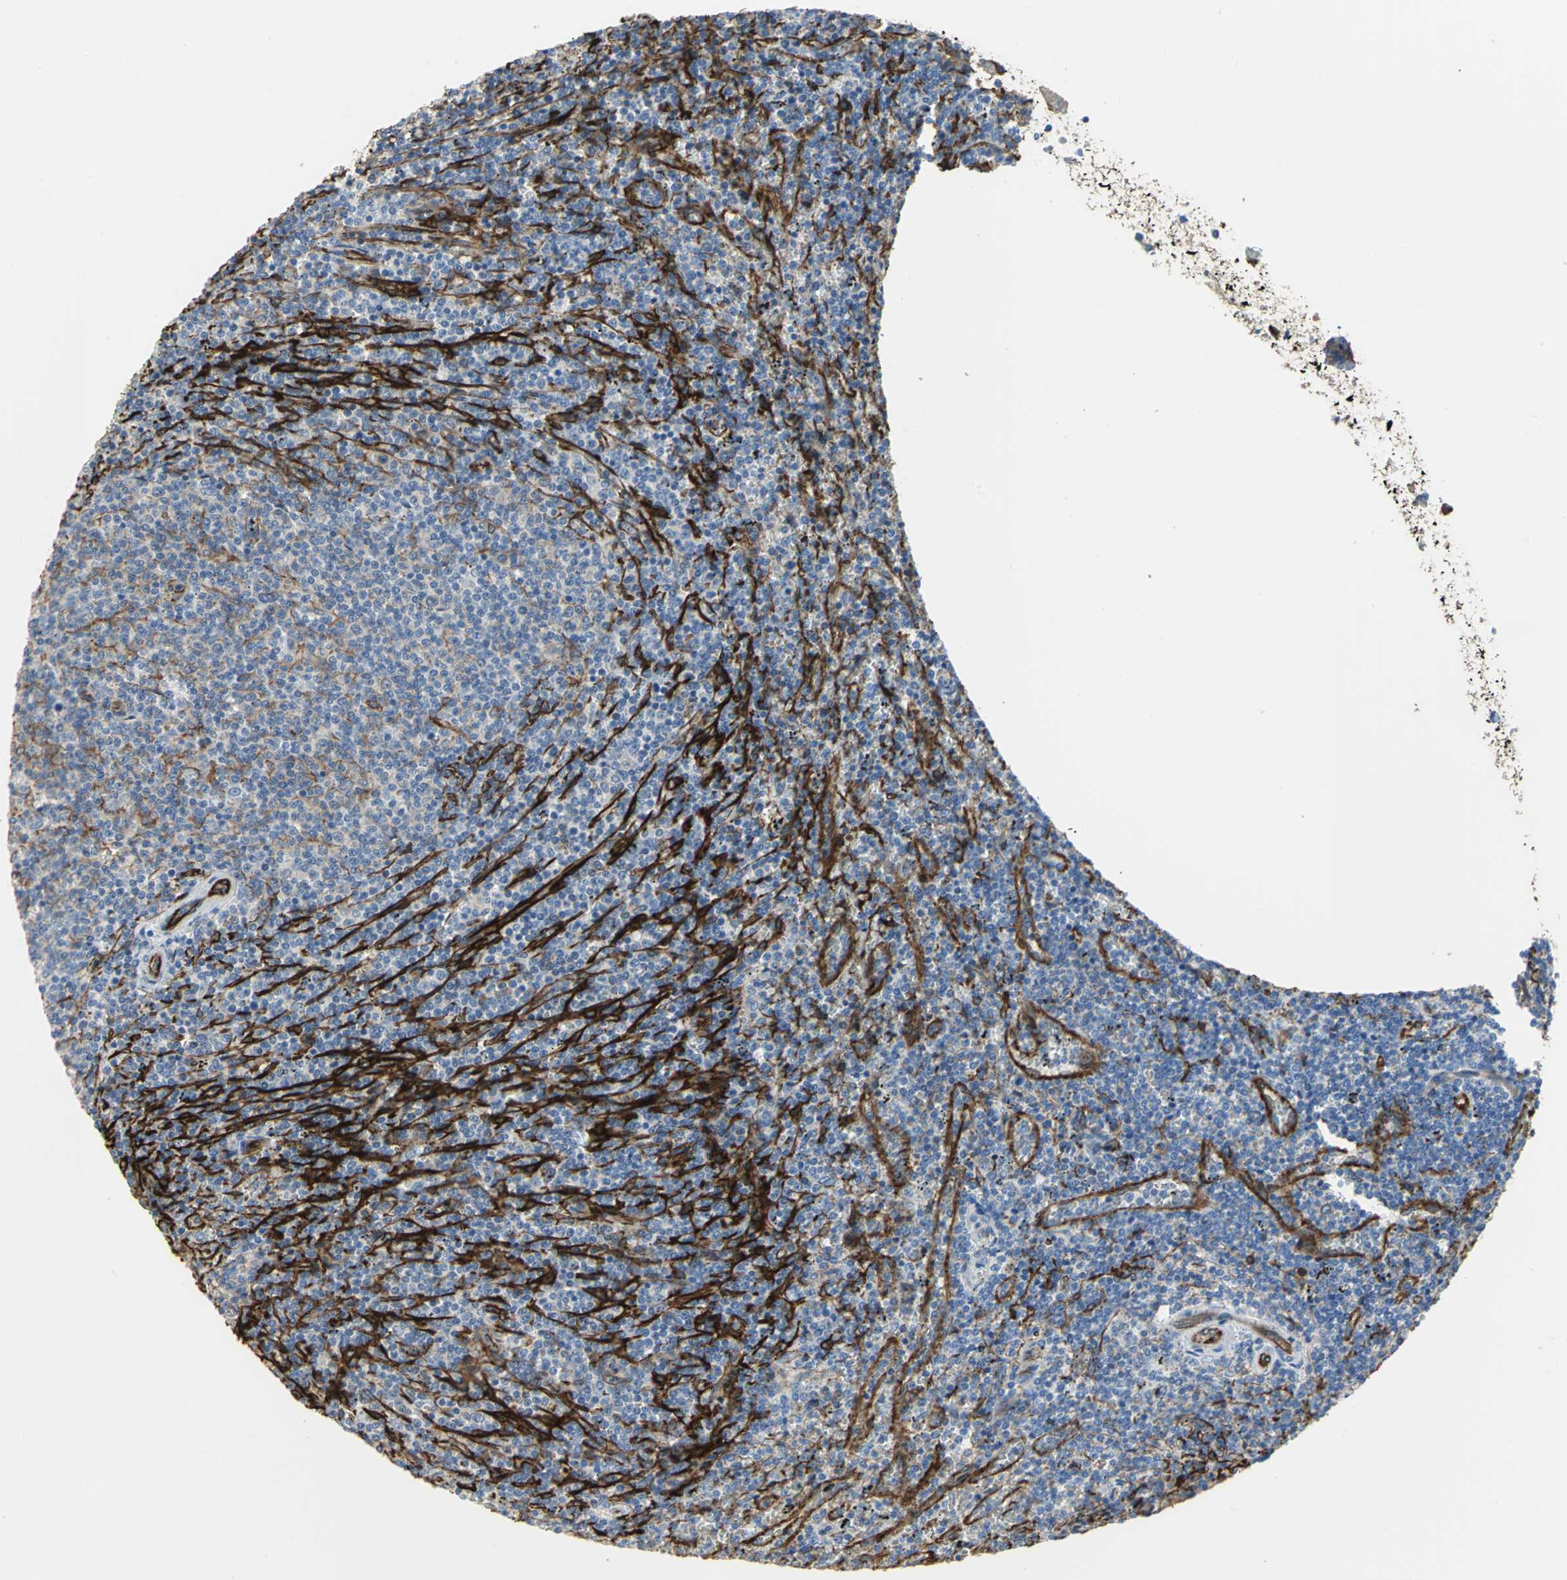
{"staining": {"intensity": "weak", "quantity": "25%-75%", "location": "cytoplasmic/membranous"}, "tissue": "lymphoma", "cell_type": "Tumor cells", "image_type": "cancer", "snomed": [{"axis": "morphology", "description": "Malignant lymphoma, non-Hodgkin's type, Low grade"}, {"axis": "topography", "description": "Spleen"}], "caption": "IHC of human malignant lymphoma, non-Hodgkin's type (low-grade) exhibits low levels of weak cytoplasmic/membranous staining in approximately 25%-75% of tumor cells.", "gene": "FLNB", "patient": {"sex": "female", "age": 50}}